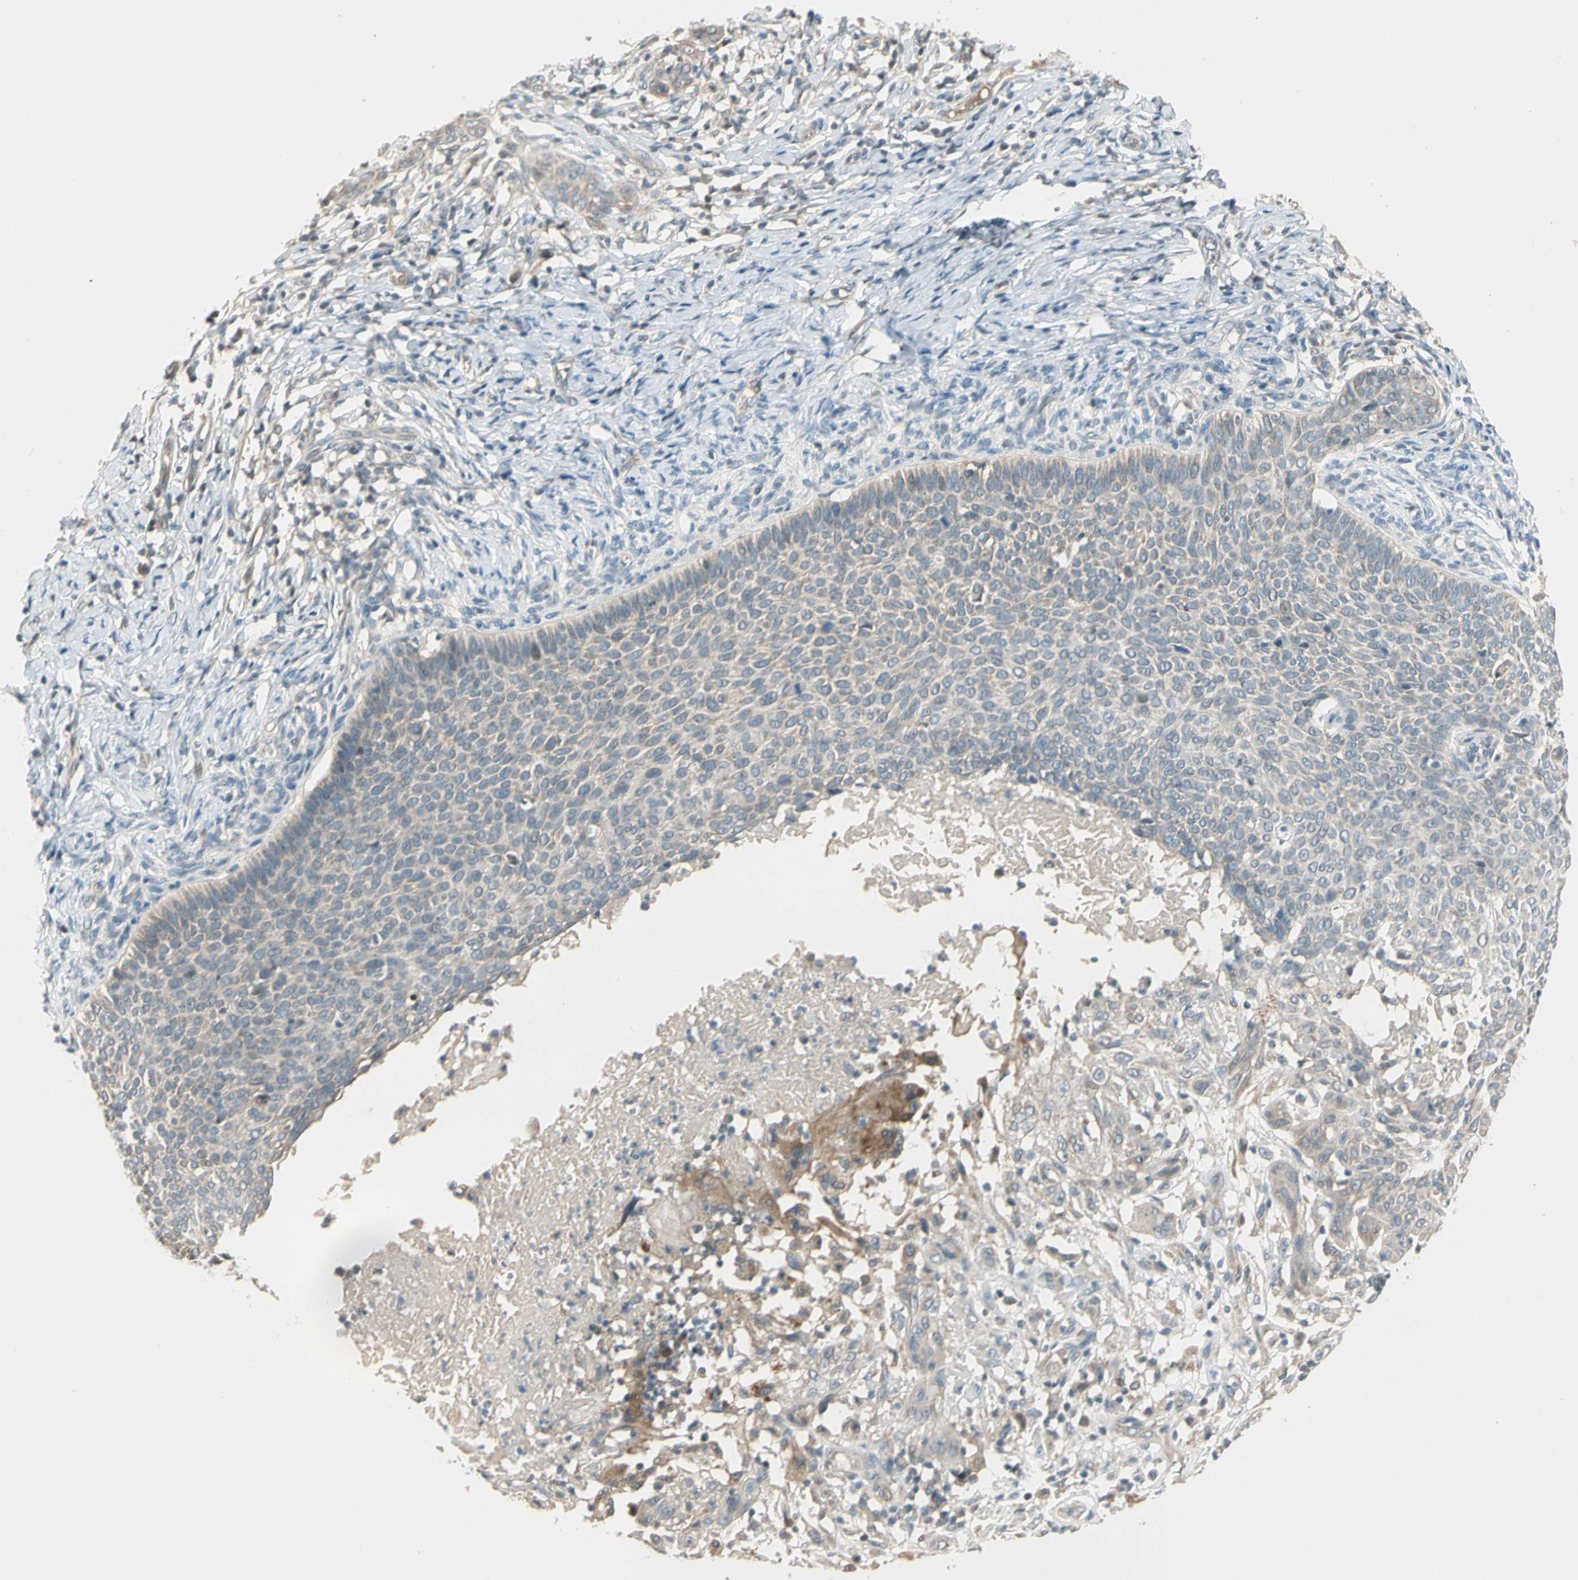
{"staining": {"intensity": "weak", "quantity": "<25%", "location": "cytoplasmic/membranous"}, "tissue": "skin cancer", "cell_type": "Tumor cells", "image_type": "cancer", "snomed": [{"axis": "morphology", "description": "Normal tissue, NOS"}, {"axis": "morphology", "description": "Basal cell carcinoma"}, {"axis": "topography", "description": "Skin"}], "caption": "The histopathology image shows no significant staining in tumor cells of skin cancer. (DAB IHC, high magnification).", "gene": "PCDHB15", "patient": {"sex": "male", "age": 87}}